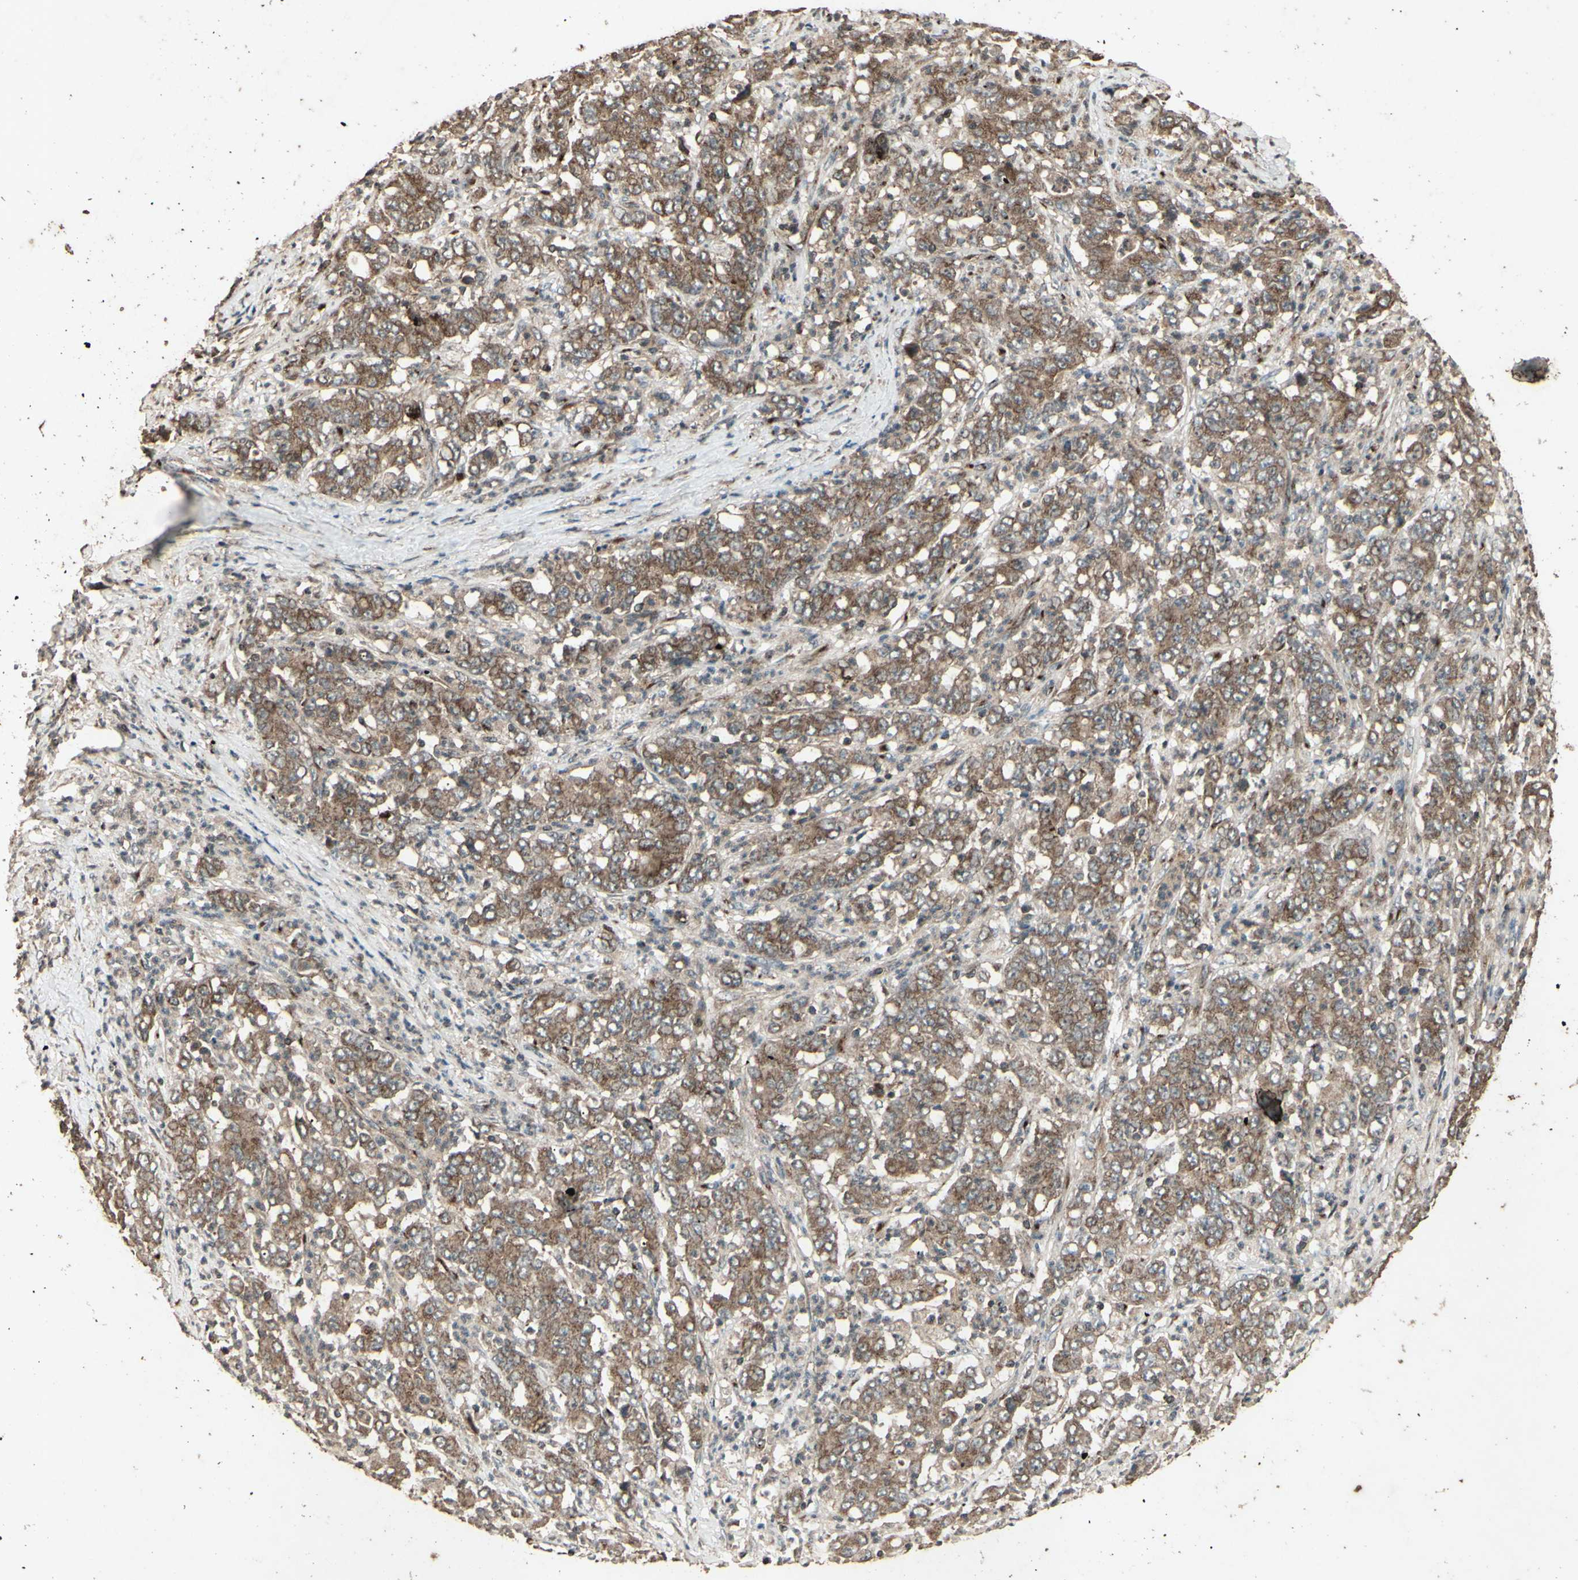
{"staining": {"intensity": "moderate", "quantity": ">75%", "location": "cytoplasmic/membranous"}, "tissue": "stomach cancer", "cell_type": "Tumor cells", "image_type": "cancer", "snomed": [{"axis": "morphology", "description": "Adenocarcinoma, NOS"}, {"axis": "topography", "description": "Stomach, lower"}], "caption": "This photomicrograph reveals stomach cancer stained with immunohistochemistry (IHC) to label a protein in brown. The cytoplasmic/membranous of tumor cells show moderate positivity for the protein. Nuclei are counter-stained blue.", "gene": "AP1G1", "patient": {"sex": "female", "age": 71}}